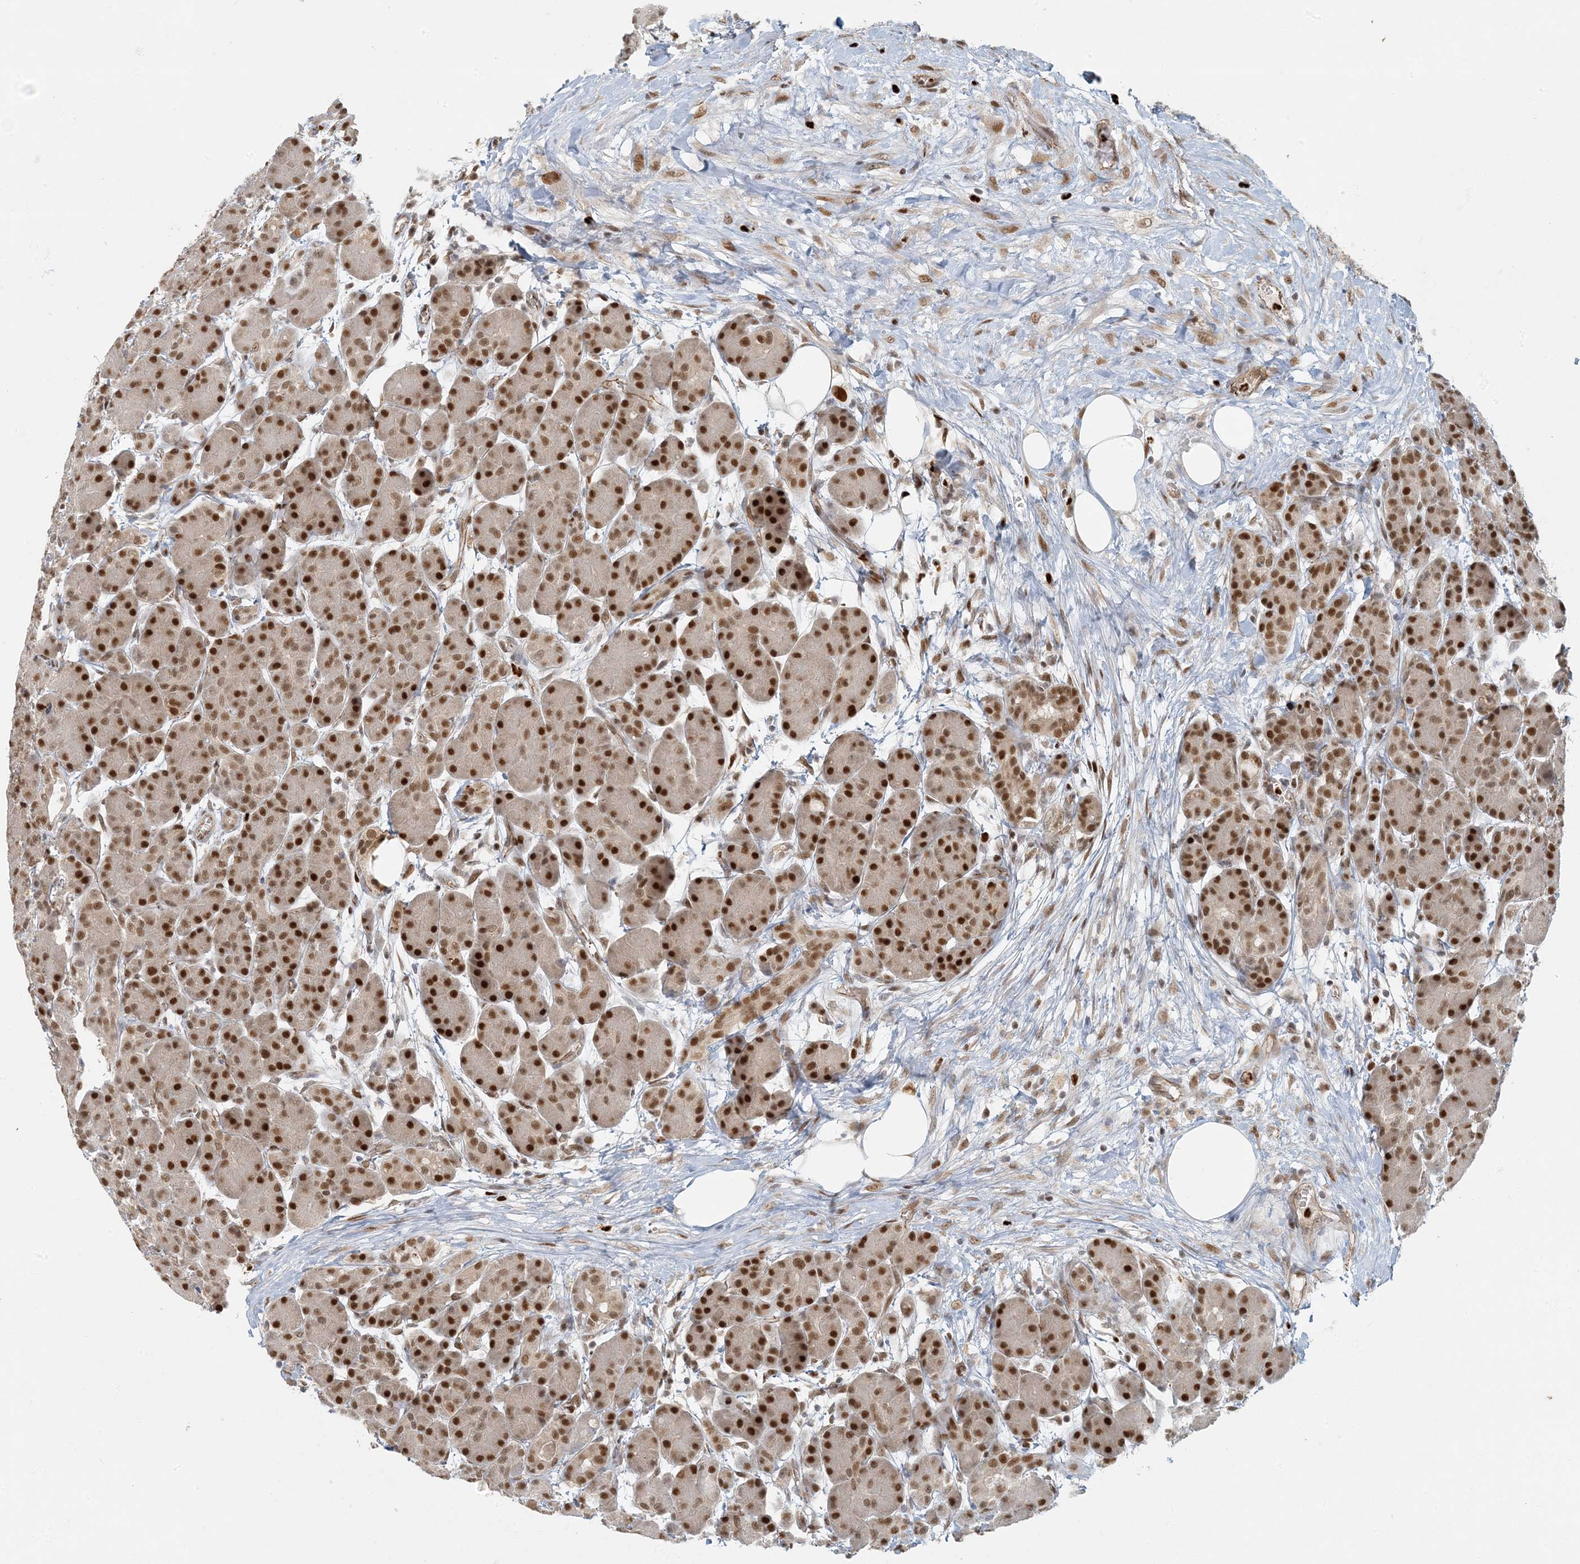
{"staining": {"intensity": "strong", "quantity": ">75%", "location": "nuclear"}, "tissue": "pancreas", "cell_type": "Exocrine glandular cells", "image_type": "normal", "snomed": [{"axis": "morphology", "description": "Normal tissue, NOS"}, {"axis": "topography", "description": "Pancreas"}], "caption": "DAB (3,3'-diaminobenzidine) immunohistochemical staining of normal pancreas displays strong nuclear protein expression in about >75% of exocrine glandular cells.", "gene": "AK9", "patient": {"sex": "male", "age": 63}}